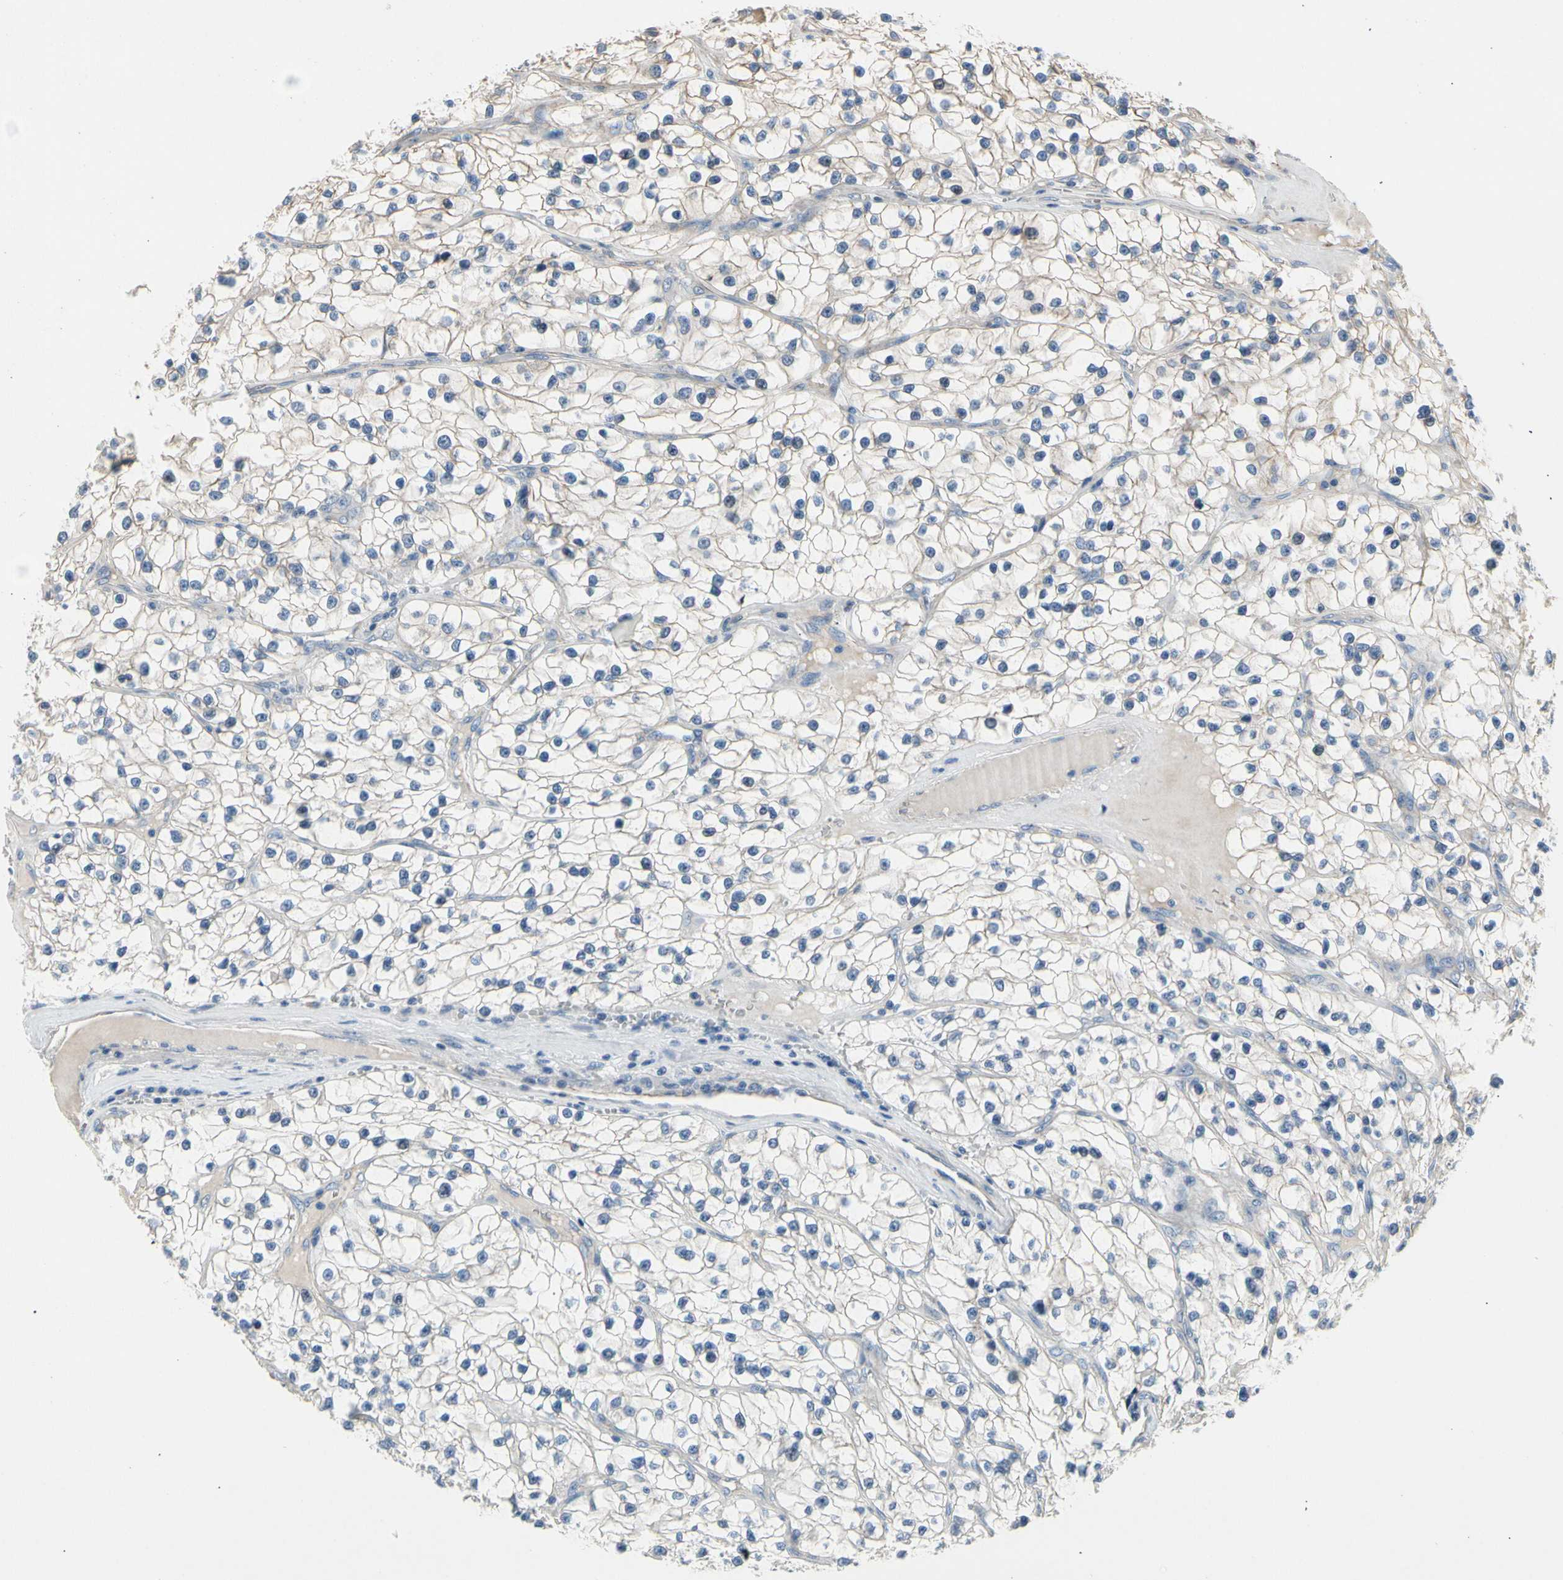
{"staining": {"intensity": "moderate", "quantity": "25%-75%", "location": "cytoplasmic/membranous"}, "tissue": "renal cancer", "cell_type": "Tumor cells", "image_type": "cancer", "snomed": [{"axis": "morphology", "description": "Adenocarcinoma, NOS"}, {"axis": "topography", "description": "Kidney"}], "caption": "Tumor cells demonstrate medium levels of moderate cytoplasmic/membranous positivity in about 25%-75% of cells in renal cancer.", "gene": "LGR6", "patient": {"sex": "female", "age": 57}}